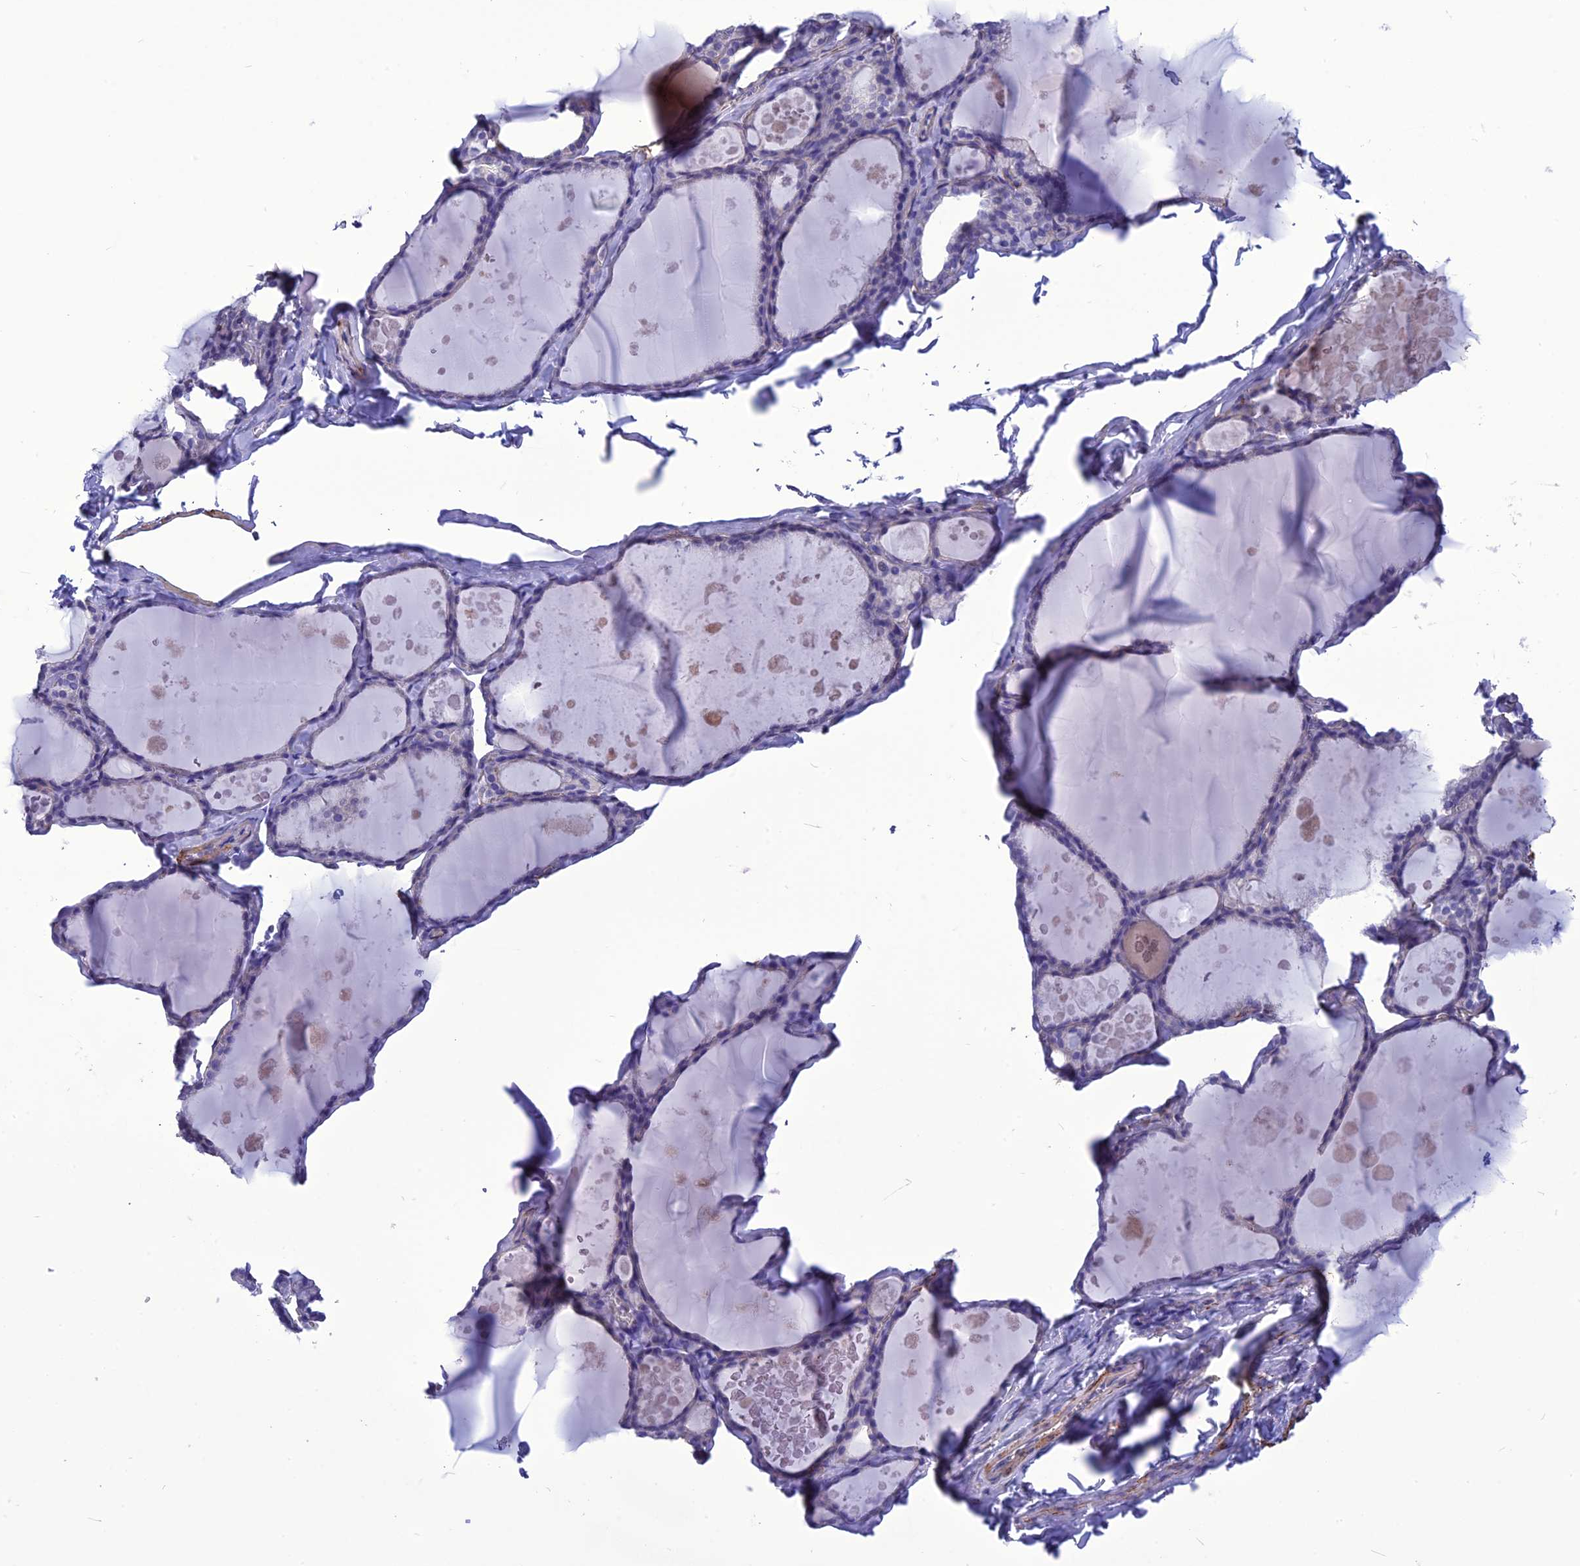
{"staining": {"intensity": "negative", "quantity": "none", "location": "none"}, "tissue": "thyroid gland", "cell_type": "Glandular cells", "image_type": "normal", "snomed": [{"axis": "morphology", "description": "Normal tissue, NOS"}, {"axis": "topography", "description": "Thyroid gland"}], "caption": "High magnification brightfield microscopy of benign thyroid gland stained with DAB (brown) and counterstained with hematoxylin (blue): glandular cells show no significant positivity.", "gene": "NKD1", "patient": {"sex": "male", "age": 56}}